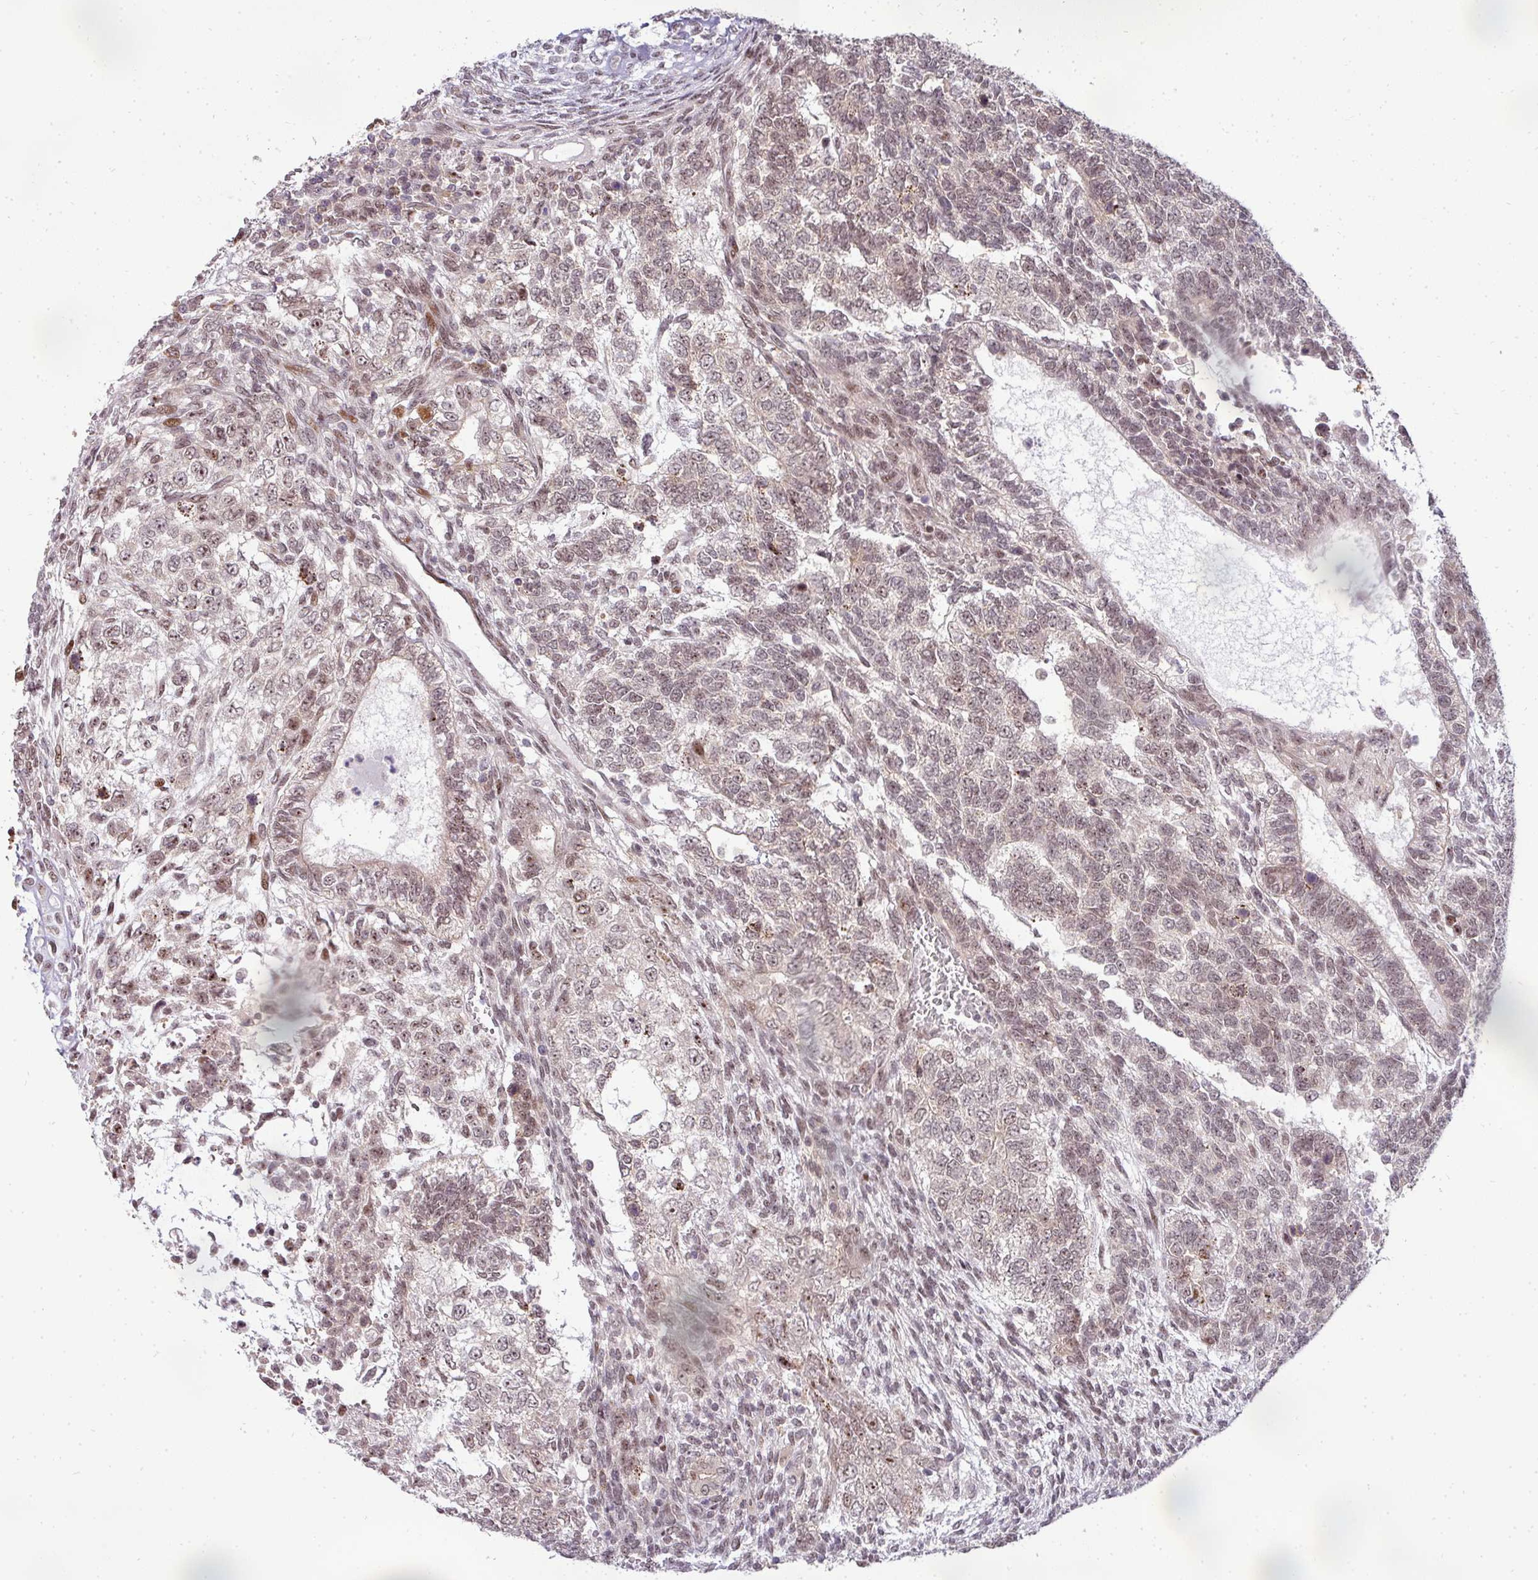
{"staining": {"intensity": "weak", "quantity": ">75%", "location": "nuclear"}, "tissue": "testis cancer", "cell_type": "Tumor cells", "image_type": "cancer", "snomed": [{"axis": "morphology", "description": "Carcinoma, Embryonal, NOS"}, {"axis": "topography", "description": "Testis"}], "caption": "About >75% of tumor cells in human embryonal carcinoma (testis) demonstrate weak nuclear protein expression as visualized by brown immunohistochemical staining.", "gene": "PATZ1", "patient": {"sex": "male", "age": 23}}